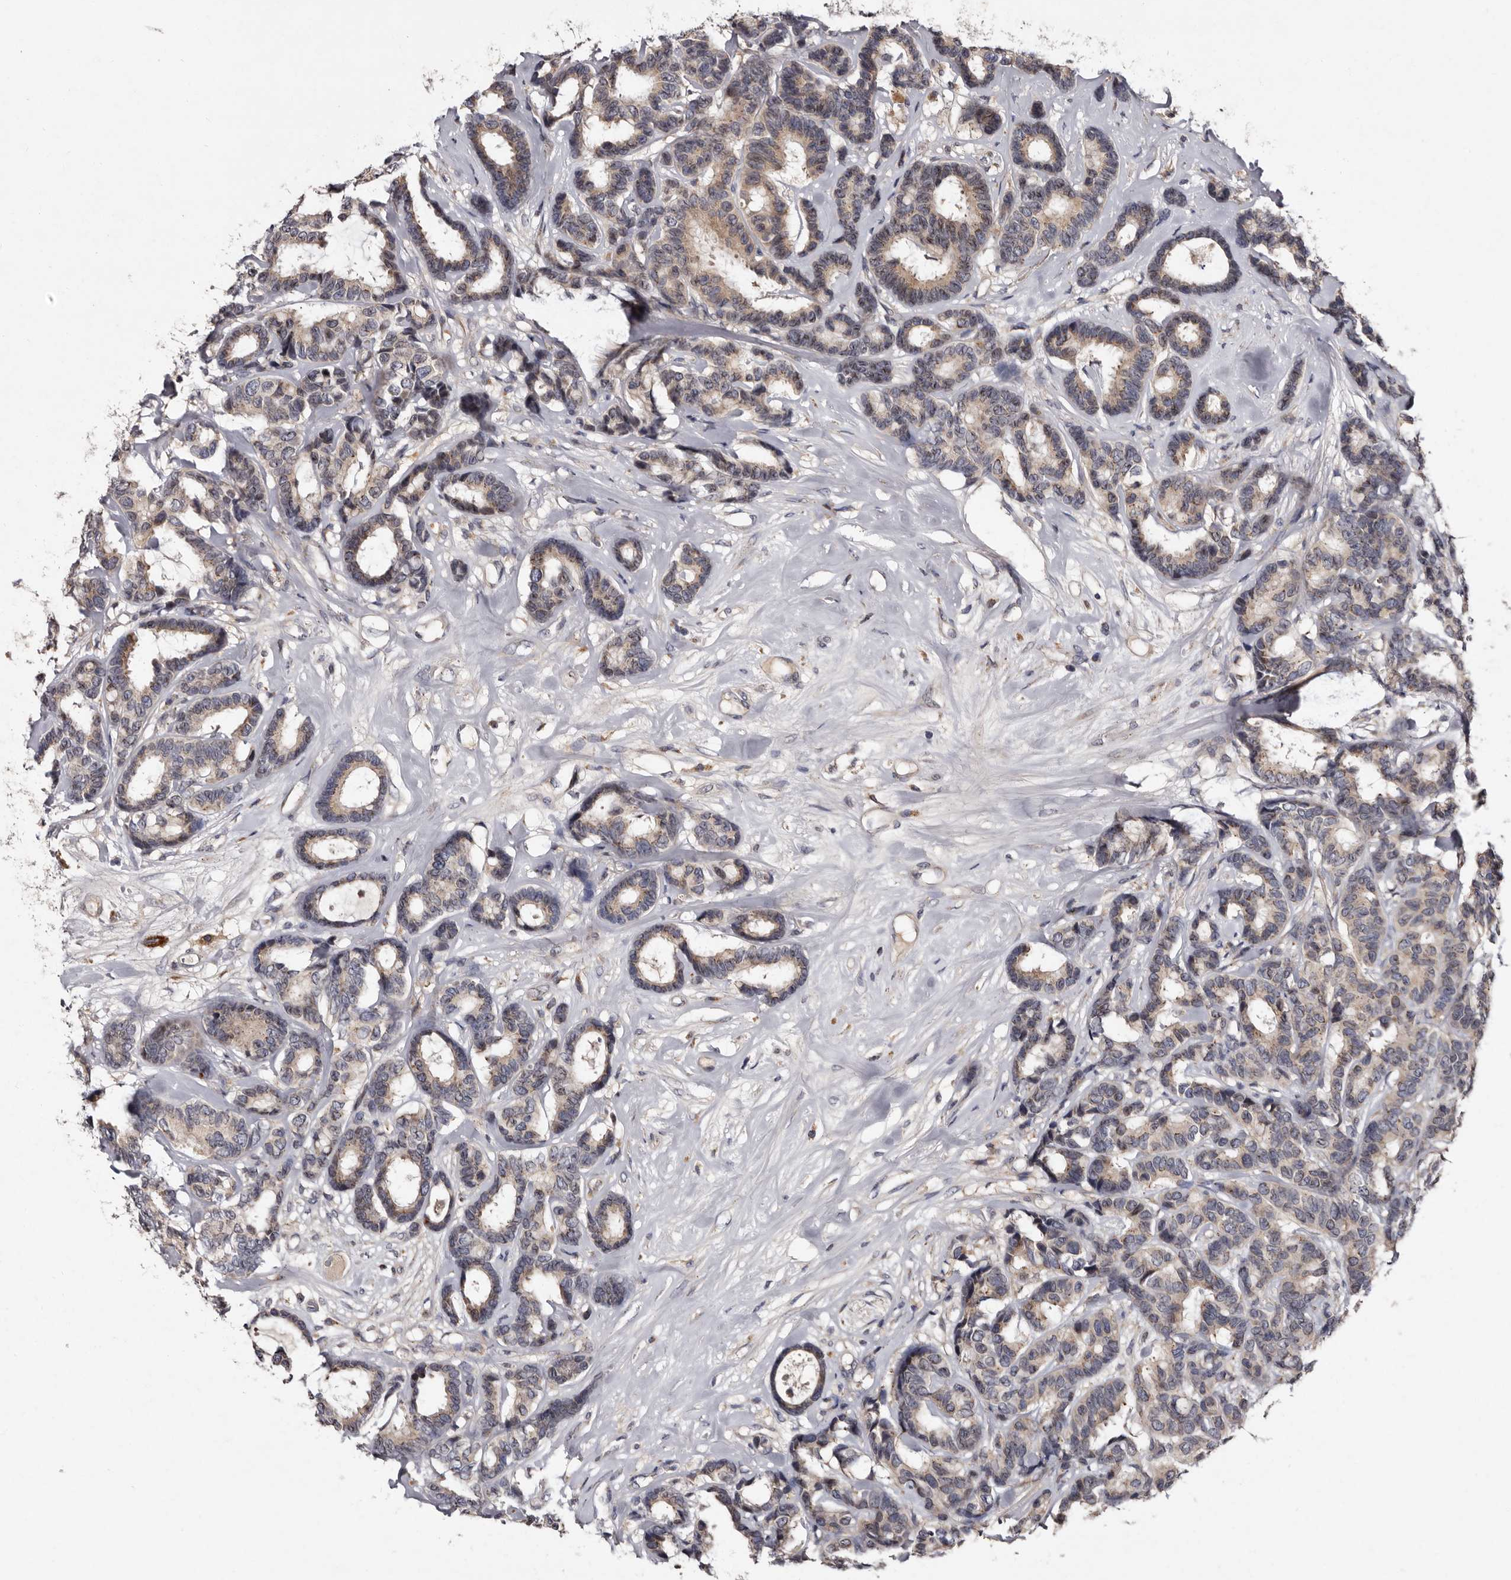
{"staining": {"intensity": "weak", "quantity": ">75%", "location": "cytoplasmic/membranous"}, "tissue": "breast cancer", "cell_type": "Tumor cells", "image_type": "cancer", "snomed": [{"axis": "morphology", "description": "Duct carcinoma"}, {"axis": "topography", "description": "Breast"}], "caption": "This is a micrograph of immunohistochemistry staining of breast cancer (invasive ductal carcinoma), which shows weak expression in the cytoplasmic/membranous of tumor cells.", "gene": "DNPH1", "patient": {"sex": "female", "age": 87}}